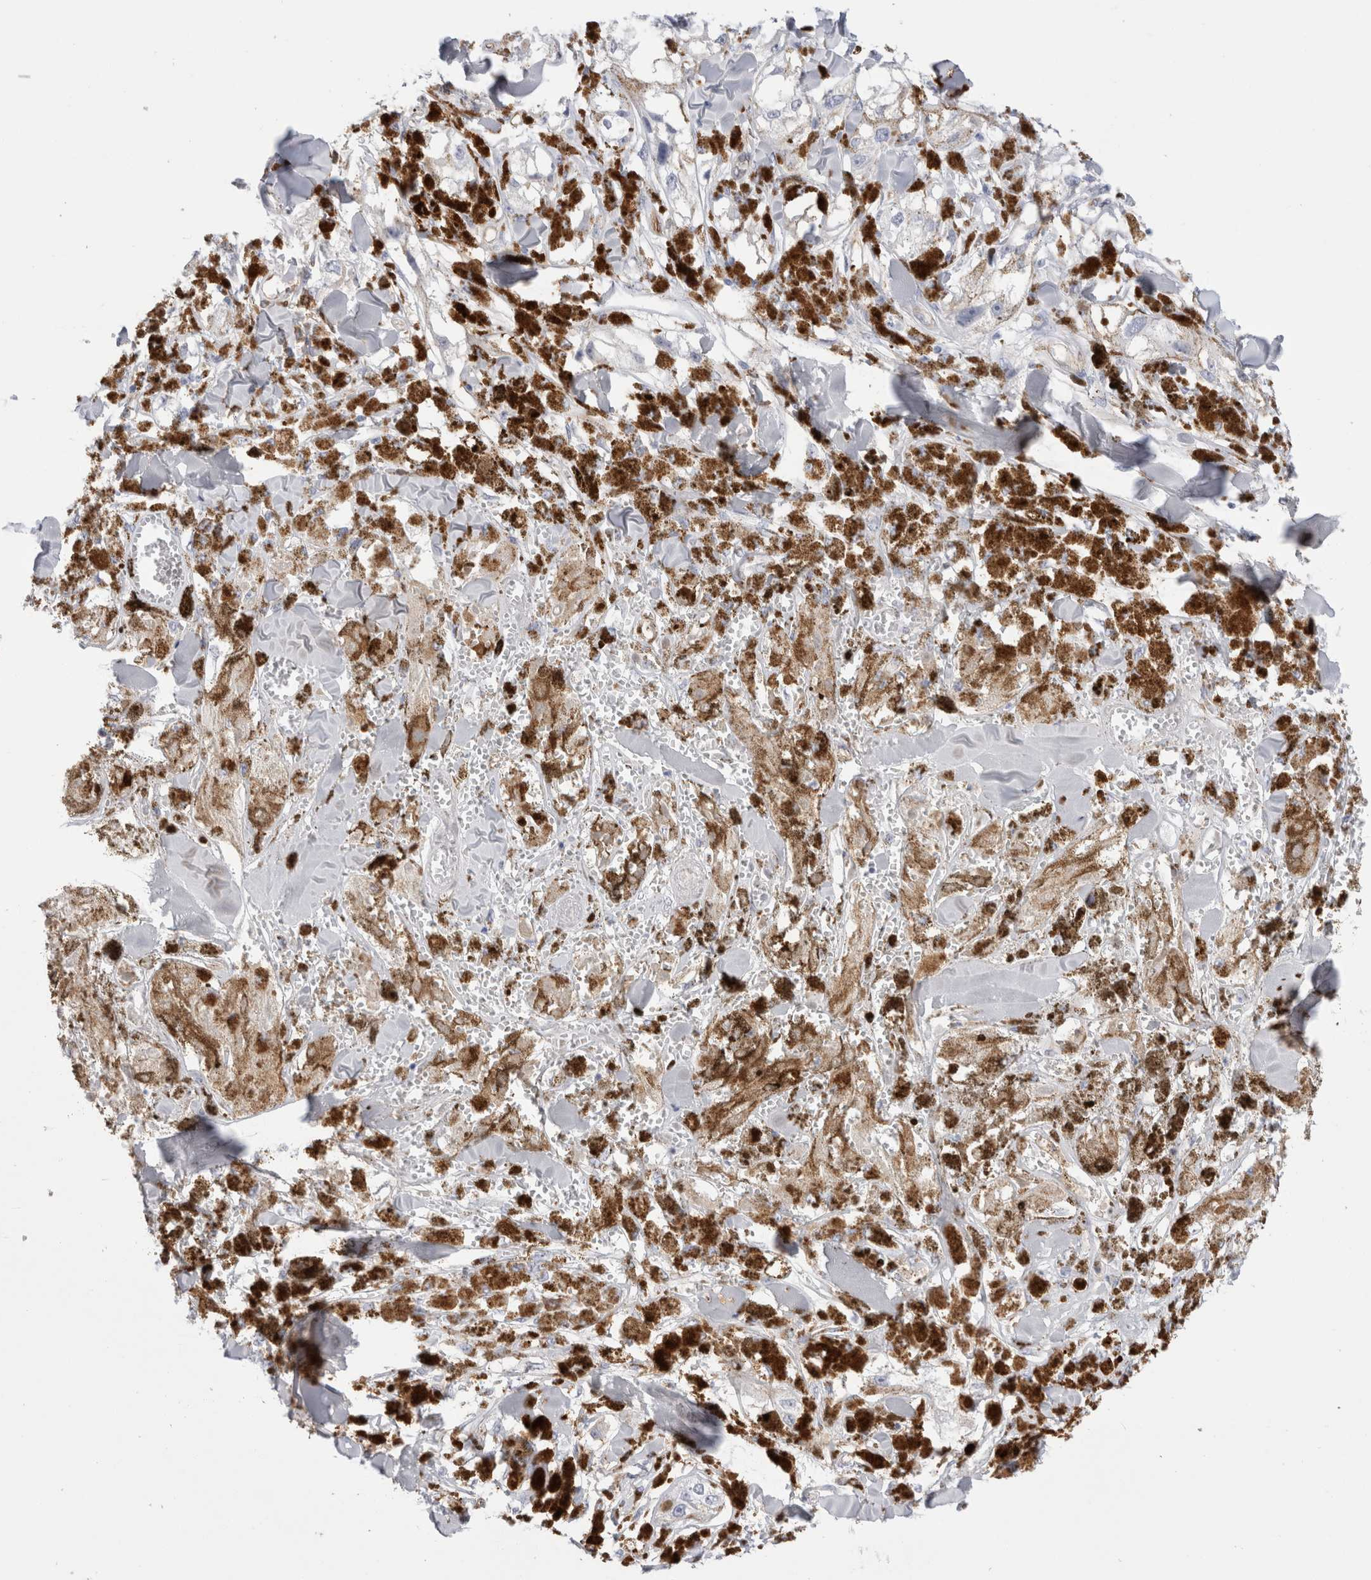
{"staining": {"intensity": "negative", "quantity": "none", "location": "none"}, "tissue": "melanoma", "cell_type": "Tumor cells", "image_type": "cancer", "snomed": [{"axis": "morphology", "description": "Malignant melanoma, NOS"}, {"axis": "topography", "description": "Skin"}], "caption": "Melanoma stained for a protein using immunohistochemistry exhibits no staining tumor cells.", "gene": "NAPEPLD", "patient": {"sex": "male", "age": 88}}